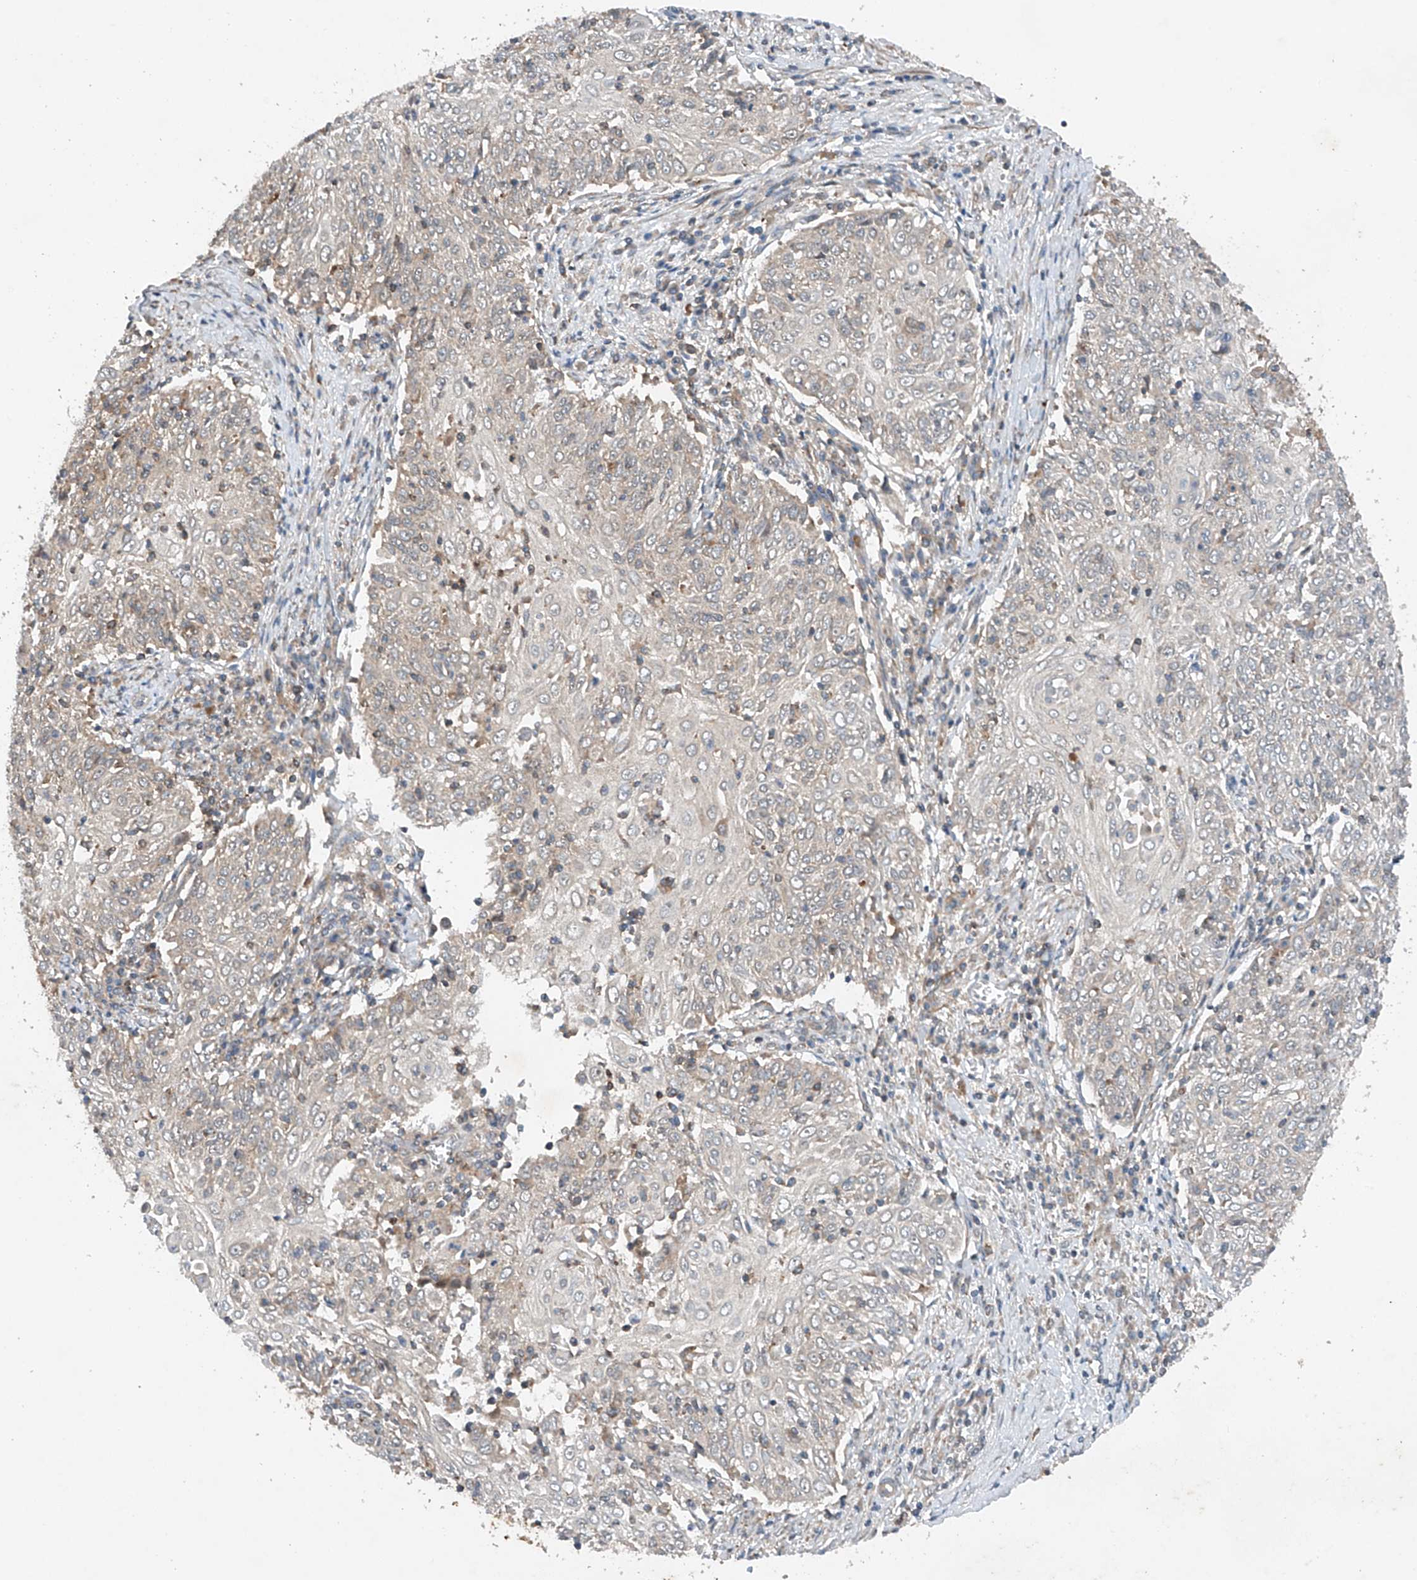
{"staining": {"intensity": "negative", "quantity": "none", "location": "none"}, "tissue": "cervical cancer", "cell_type": "Tumor cells", "image_type": "cancer", "snomed": [{"axis": "morphology", "description": "Squamous cell carcinoma, NOS"}, {"axis": "topography", "description": "Cervix"}], "caption": "This is an immunohistochemistry (IHC) histopathology image of human cervical cancer. There is no expression in tumor cells.", "gene": "CEP85L", "patient": {"sex": "female", "age": 48}}